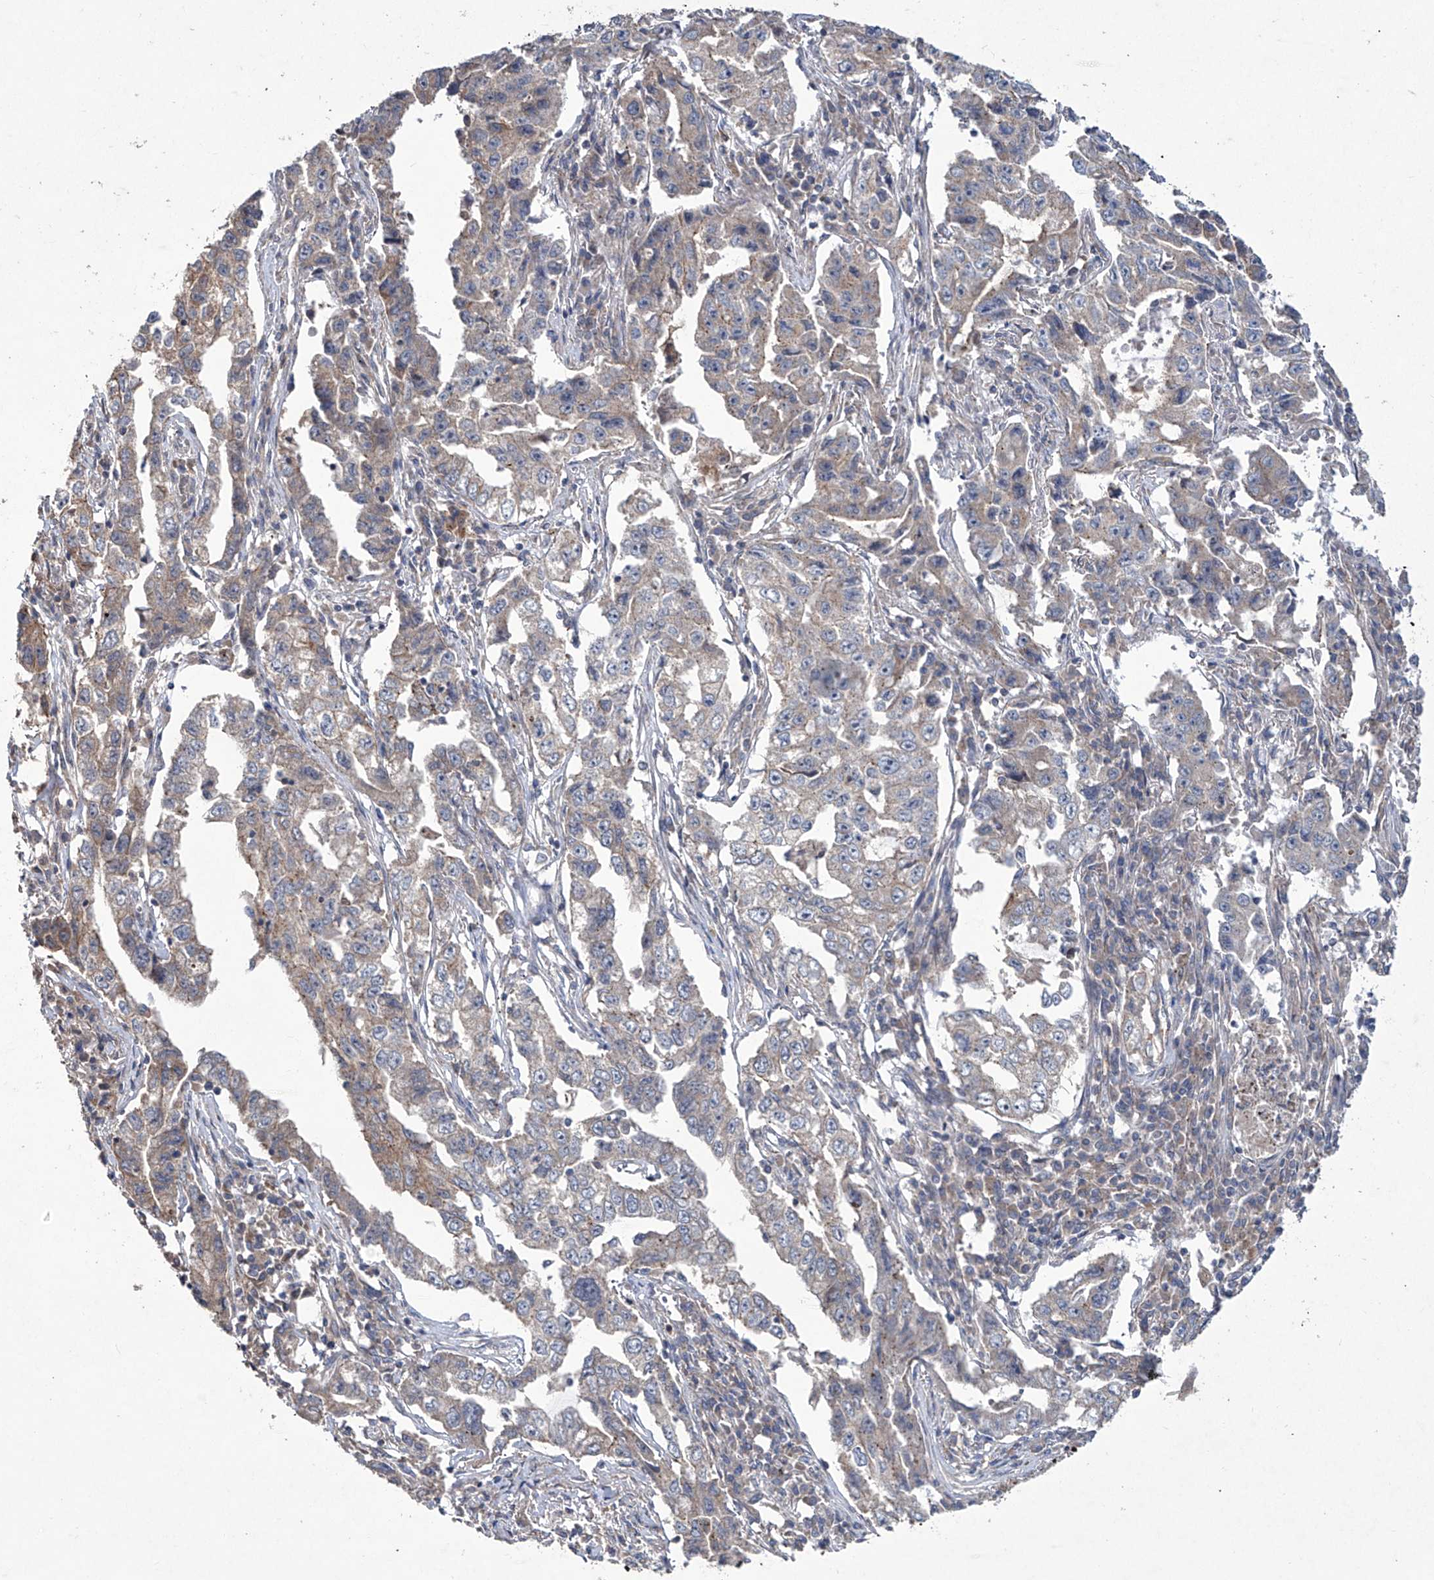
{"staining": {"intensity": "negative", "quantity": "none", "location": "none"}, "tissue": "lung cancer", "cell_type": "Tumor cells", "image_type": "cancer", "snomed": [{"axis": "morphology", "description": "Adenocarcinoma, NOS"}, {"axis": "topography", "description": "Lung"}], "caption": "Immunohistochemistry (IHC) micrograph of neoplastic tissue: human lung cancer stained with DAB (3,3'-diaminobenzidine) displays no significant protein staining in tumor cells.", "gene": "TRIM60", "patient": {"sex": "female", "age": 51}}